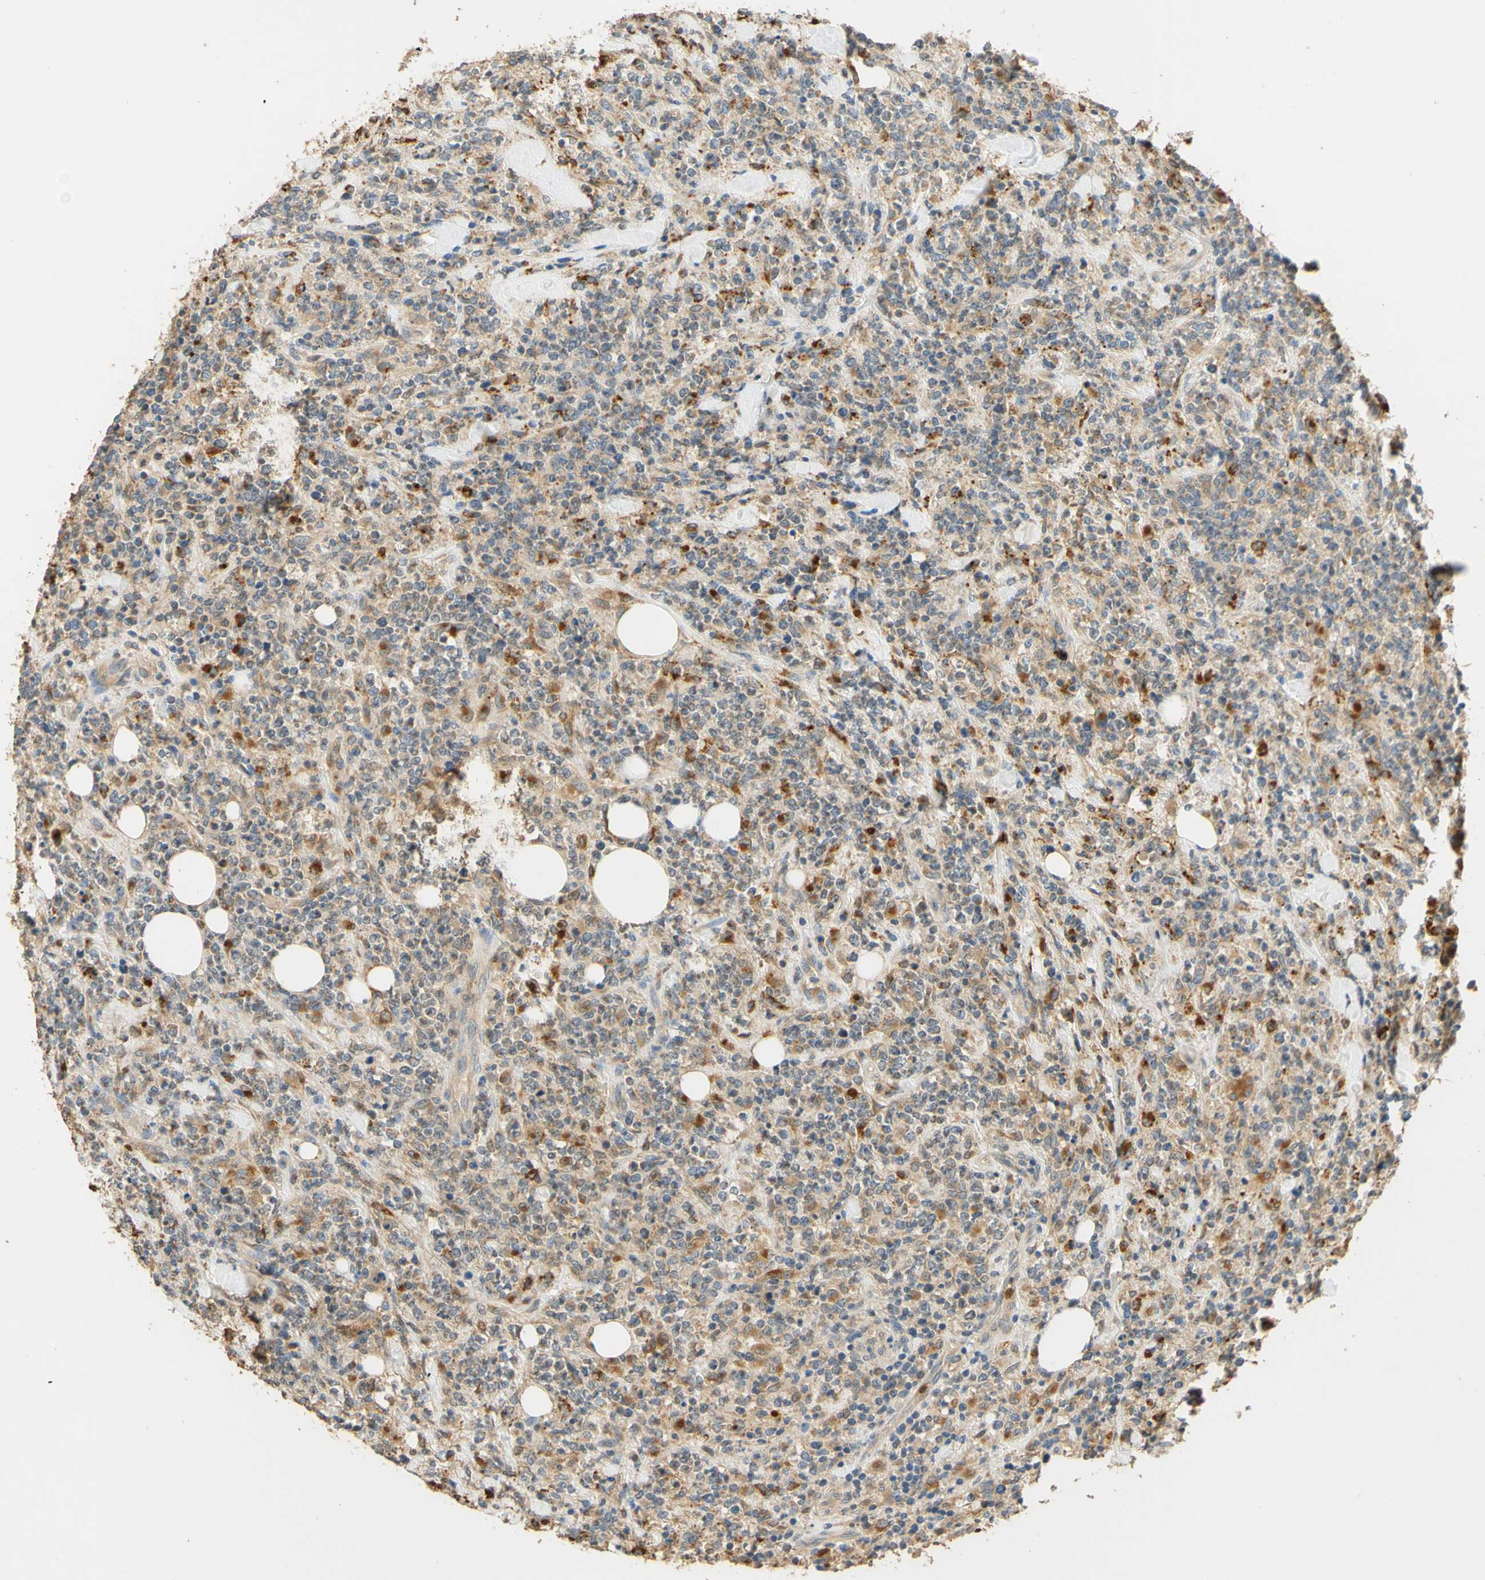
{"staining": {"intensity": "weak", "quantity": "25%-75%", "location": "cytoplasmic/membranous"}, "tissue": "lymphoma", "cell_type": "Tumor cells", "image_type": "cancer", "snomed": [{"axis": "morphology", "description": "Malignant lymphoma, non-Hodgkin's type, High grade"}, {"axis": "topography", "description": "Soft tissue"}], "caption": "Immunohistochemical staining of lymphoma exhibits weak cytoplasmic/membranous protein staining in approximately 25%-75% of tumor cells.", "gene": "ENTREP2", "patient": {"sex": "male", "age": 18}}